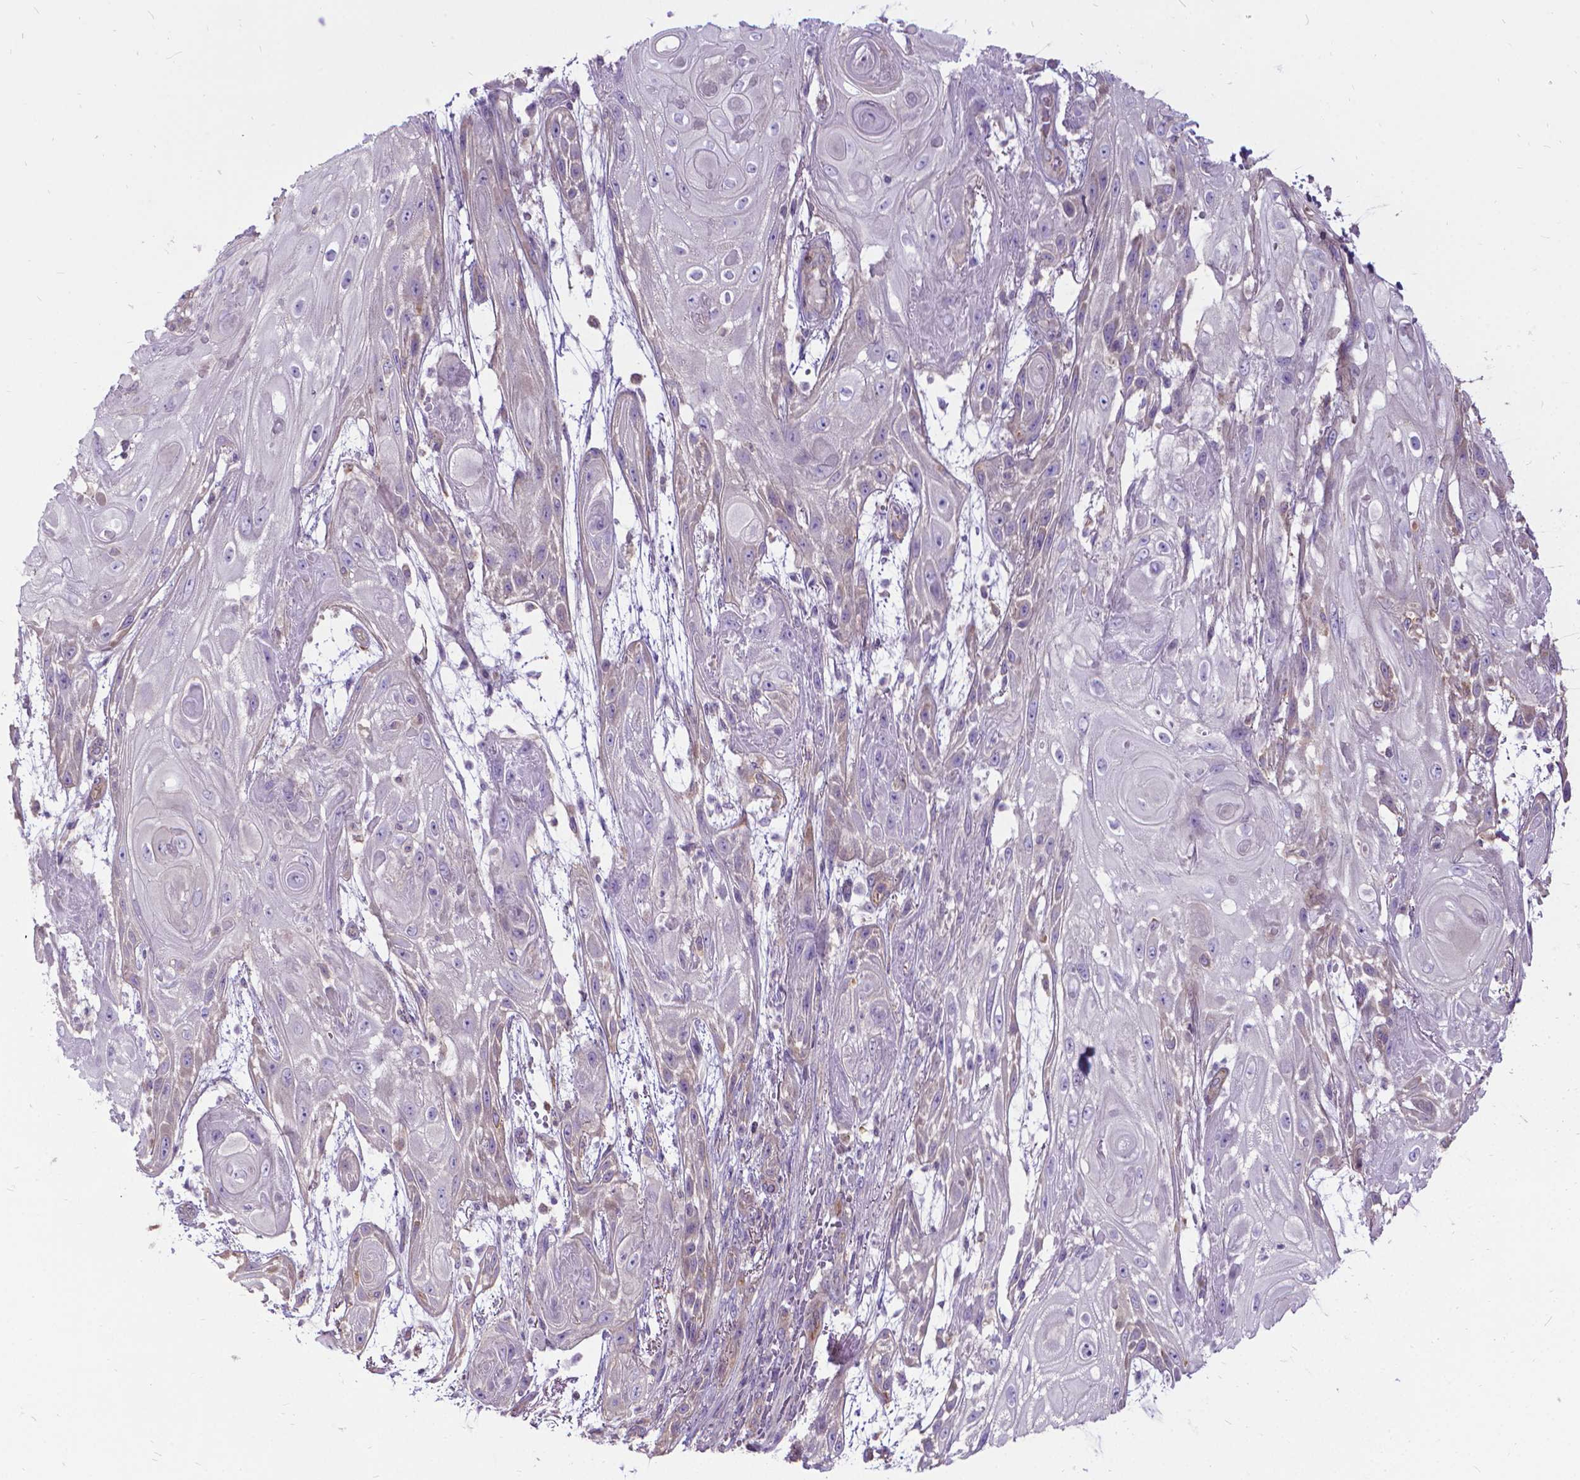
{"staining": {"intensity": "negative", "quantity": "none", "location": "none"}, "tissue": "skin cancer", "cell_type": "Tumor cells", "image_type": "cancer", "snomed": [{"axis": "morphology", "description": "Squamous cell carcinoma, NOS"}, {"axis": "topography", "description": "Skin"}], "caption": "The immunohistochemistry image has no significant staining in tumor cells of squamous cell carcinoma (skin) tissue.", "gene": "CFAP299", "patient": {"sex": "male", "age": 62}}